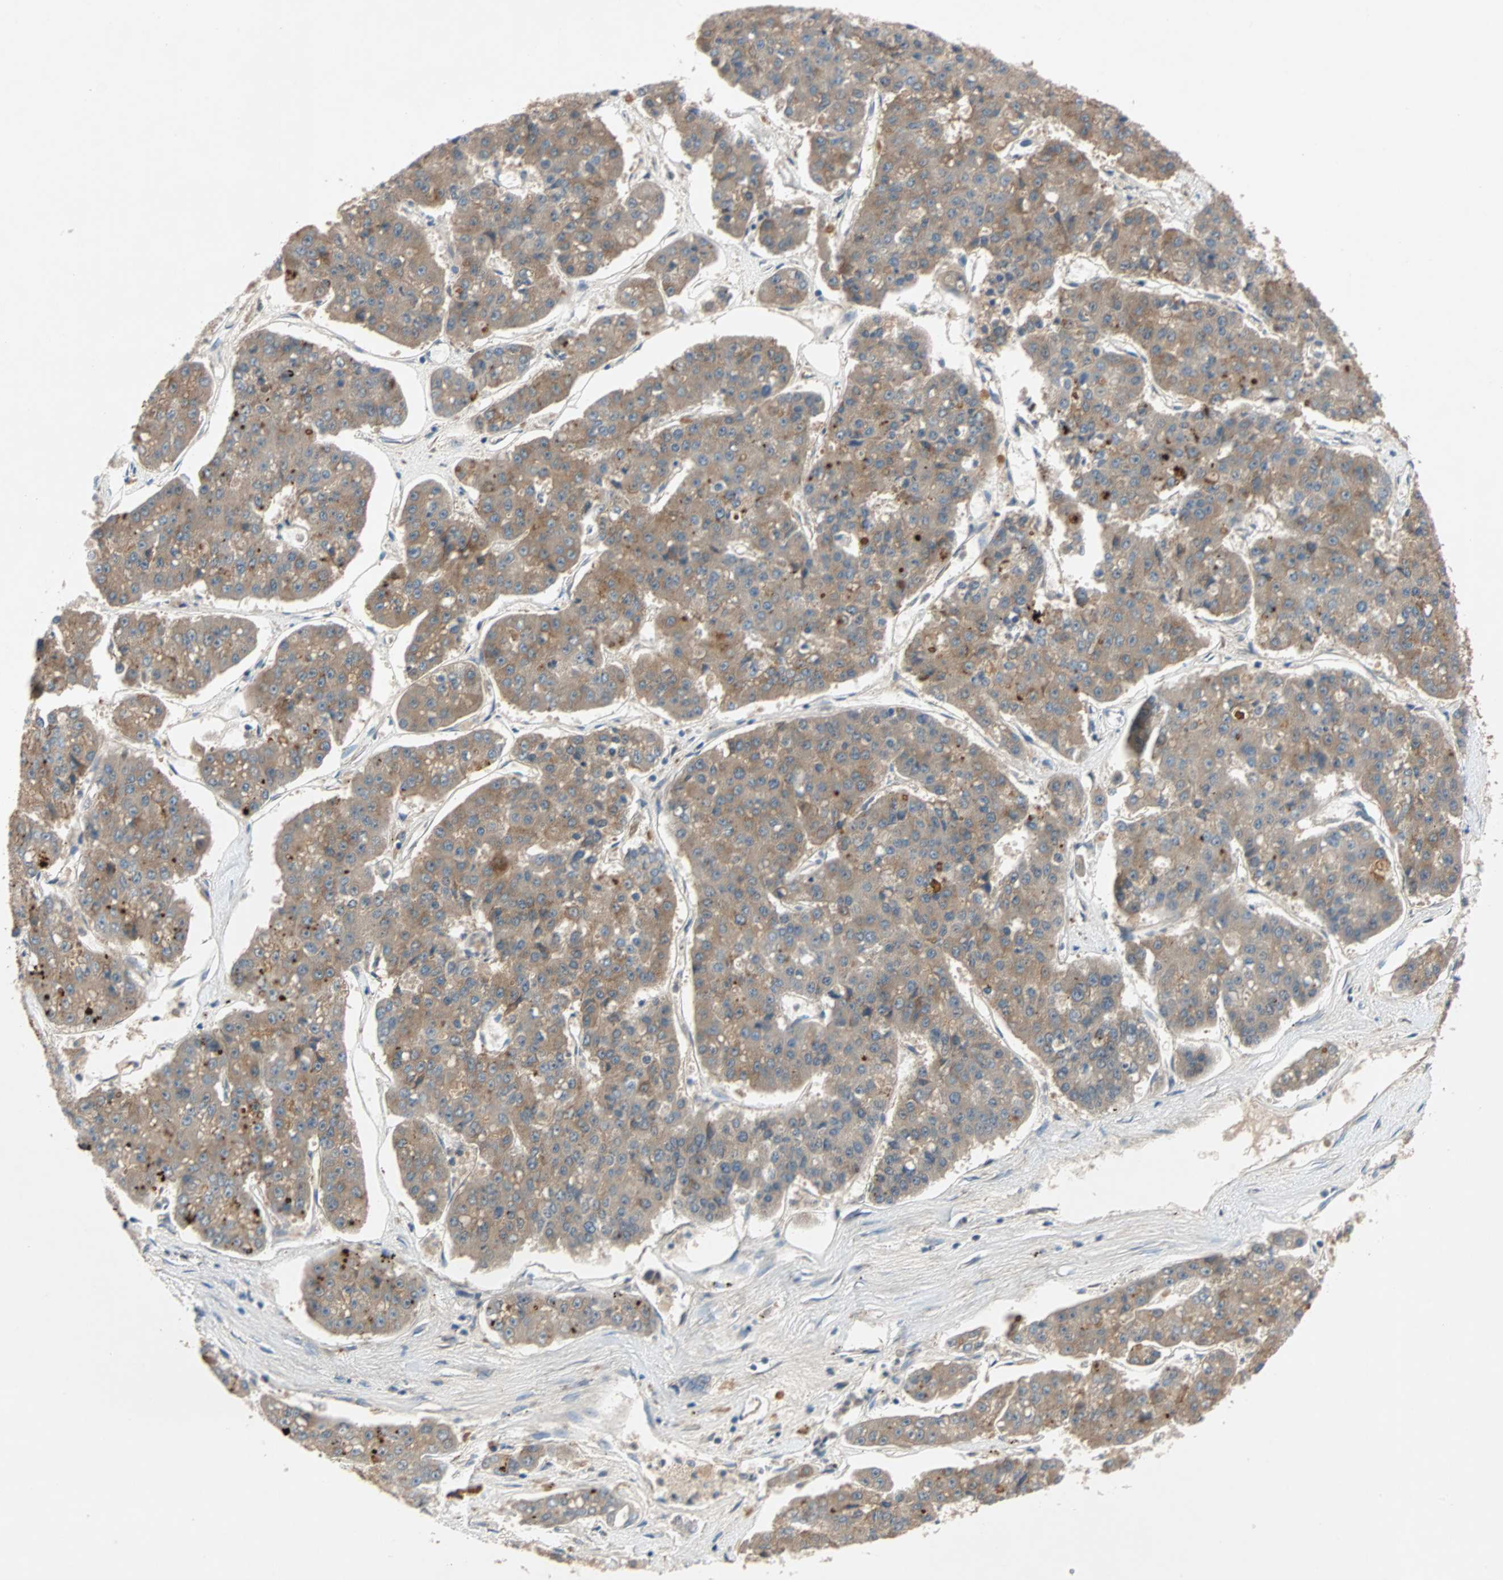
{"staining": {"intensity": "moderate", "quantity": ">75%", "location": "cytoplasmic/membranous"}, "tissue": "pancreatic cancer", "cell_type": "Tumor cells", "image_type": "cancer", "snomed": [{"axis": "morphology", "description": "Adenocarcinoma, NOS"}, {"axis": "topography", "description": "Pancreas"}], "caption": "Human adenocarcinoma (pancreatic) stained with a brown dye reveals moderate cytoplasmic/membranous positive expression in about >75% of tumor cells.", "gene": "MAP4K1", "patient": {"sex": "male", "age": 50}}